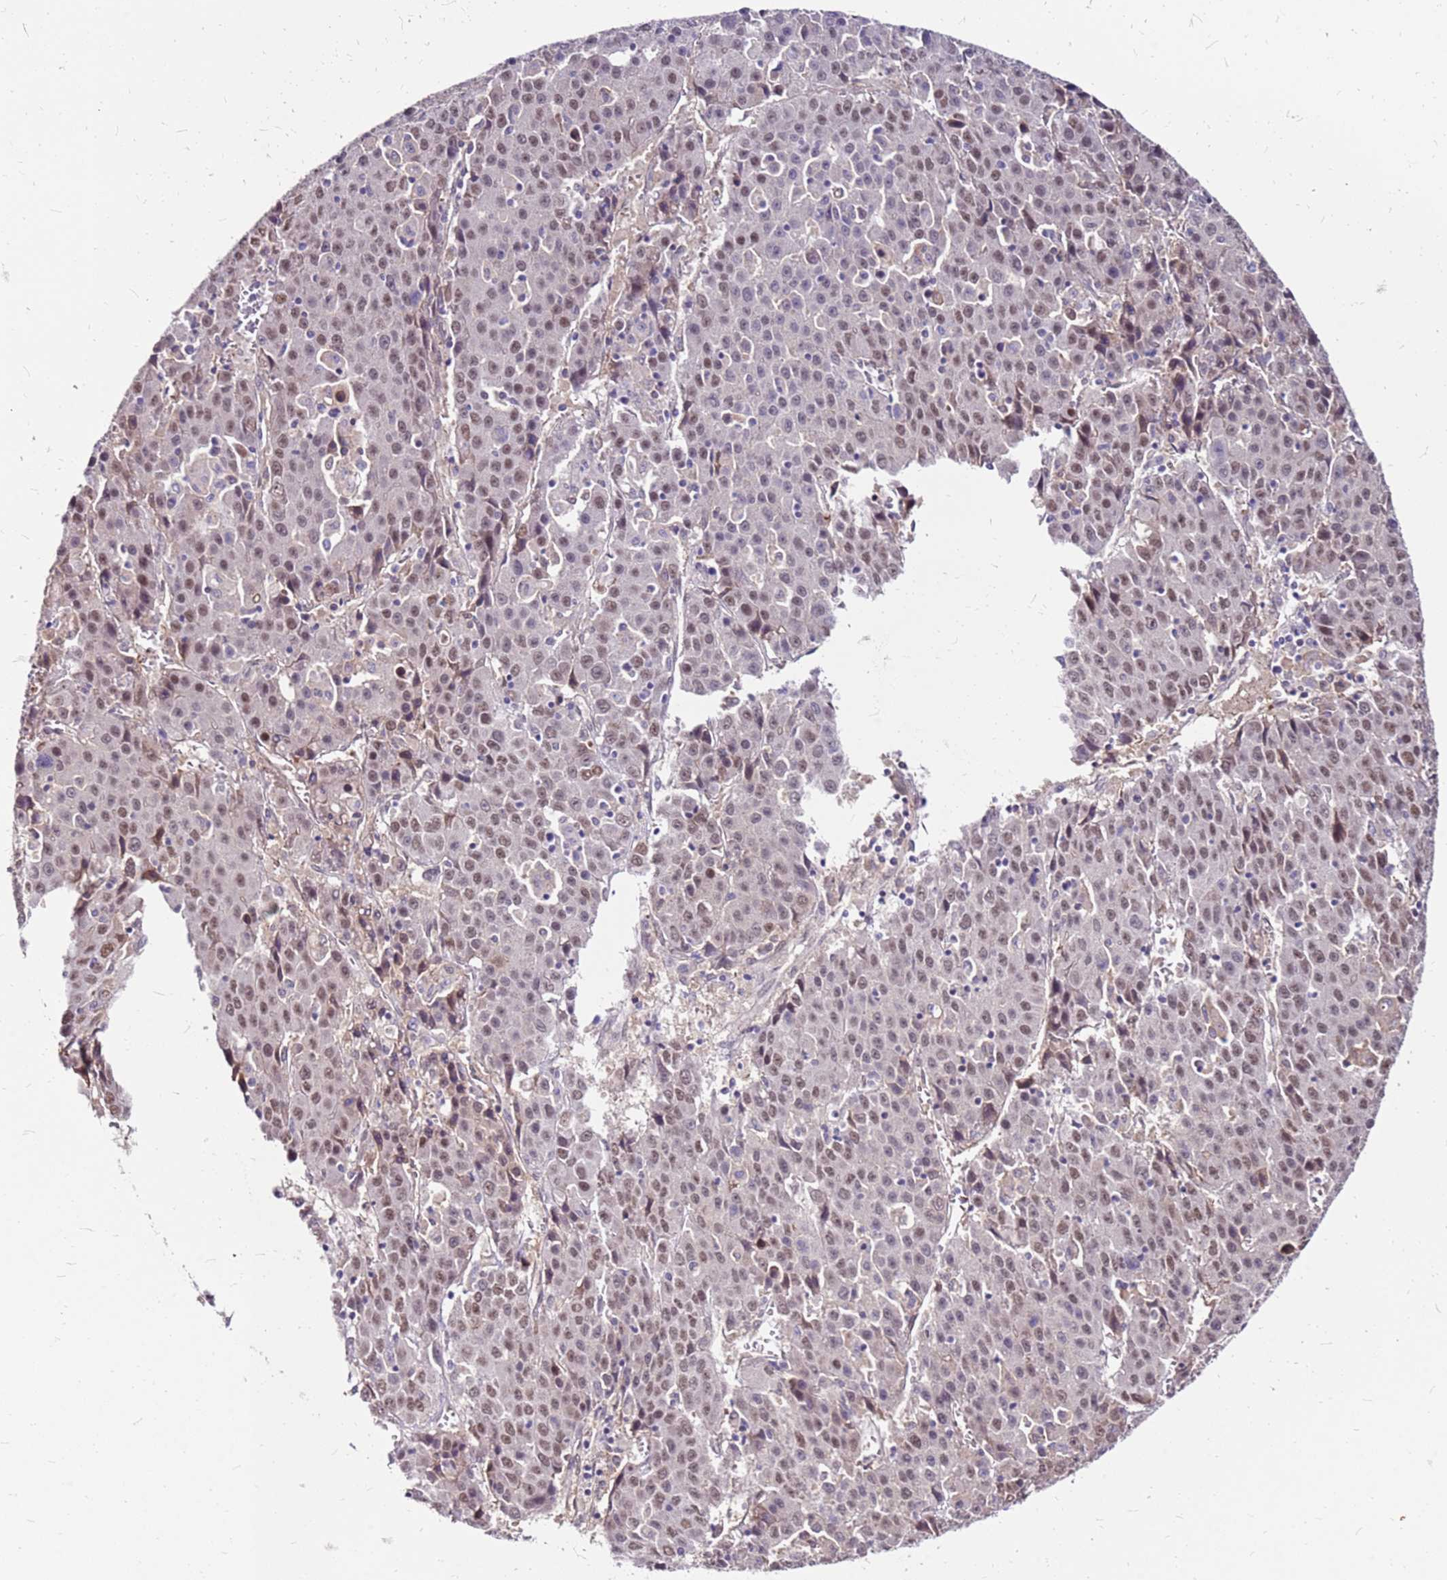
{"staining": {"intensity": "moderate", "quantity": ">75%", "location": "nuclear"}, "tissue": "liver cancer", "cell_type": "Tumor cells", "image_type": "cancer", "snomed": [{"axis": "morphology", "description": "Carcinoma, Hepatocellular, NOS"}, {"axis": "topography", "description": "Liver"}], "caption": "Liver cancer stained for a protein displays moderate nuclear positivity in tumor cells.", "gene": "ALDH1A3", "patient": {"sex": "female", "age": 53}}